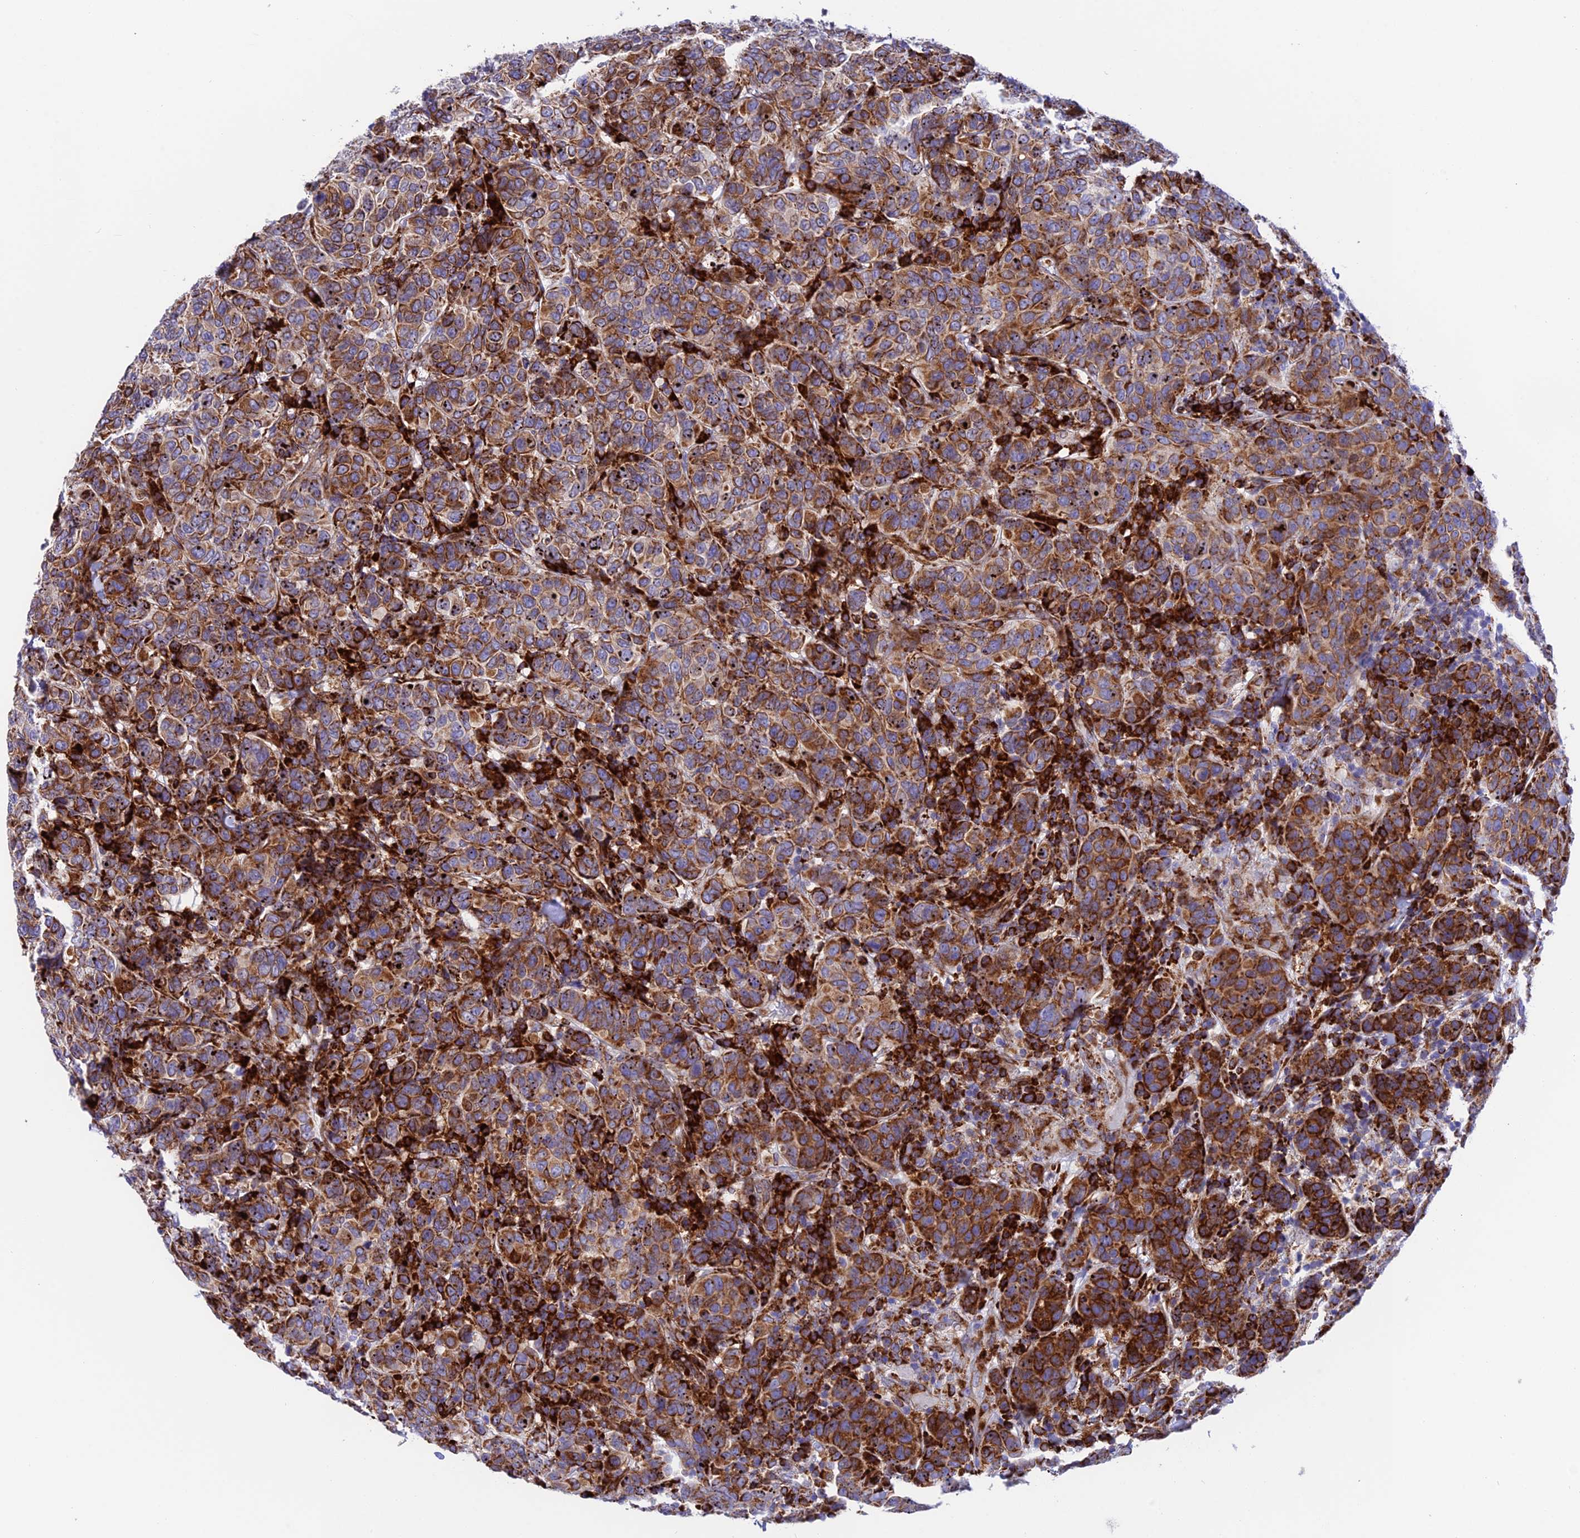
{"staining": {"intensity": "strong", "quantity": "25%-75%", "location": "cytoplasmic/membranous"}, "tissue": "breast cancer", "cell_type": "Tumor cells", "image_type": "cancer", "snomed": [{"axis": "morphology", "description": "Duct carcinoma"}, {"axis": "topography", "description": "Breast"}], "caption": "Strong cytoplasmic/membranous protein positivity is seen in approximately 25%-75% of tumor cells in breast cancer (invasive ductal carcinoma). (DAB (3,3'-diaminobenzidine) IHC, brown staining for protein, blue staining for nuclei).", "gene": "TUBGCP6", "patient": {"sex": "female", "age": 55}}